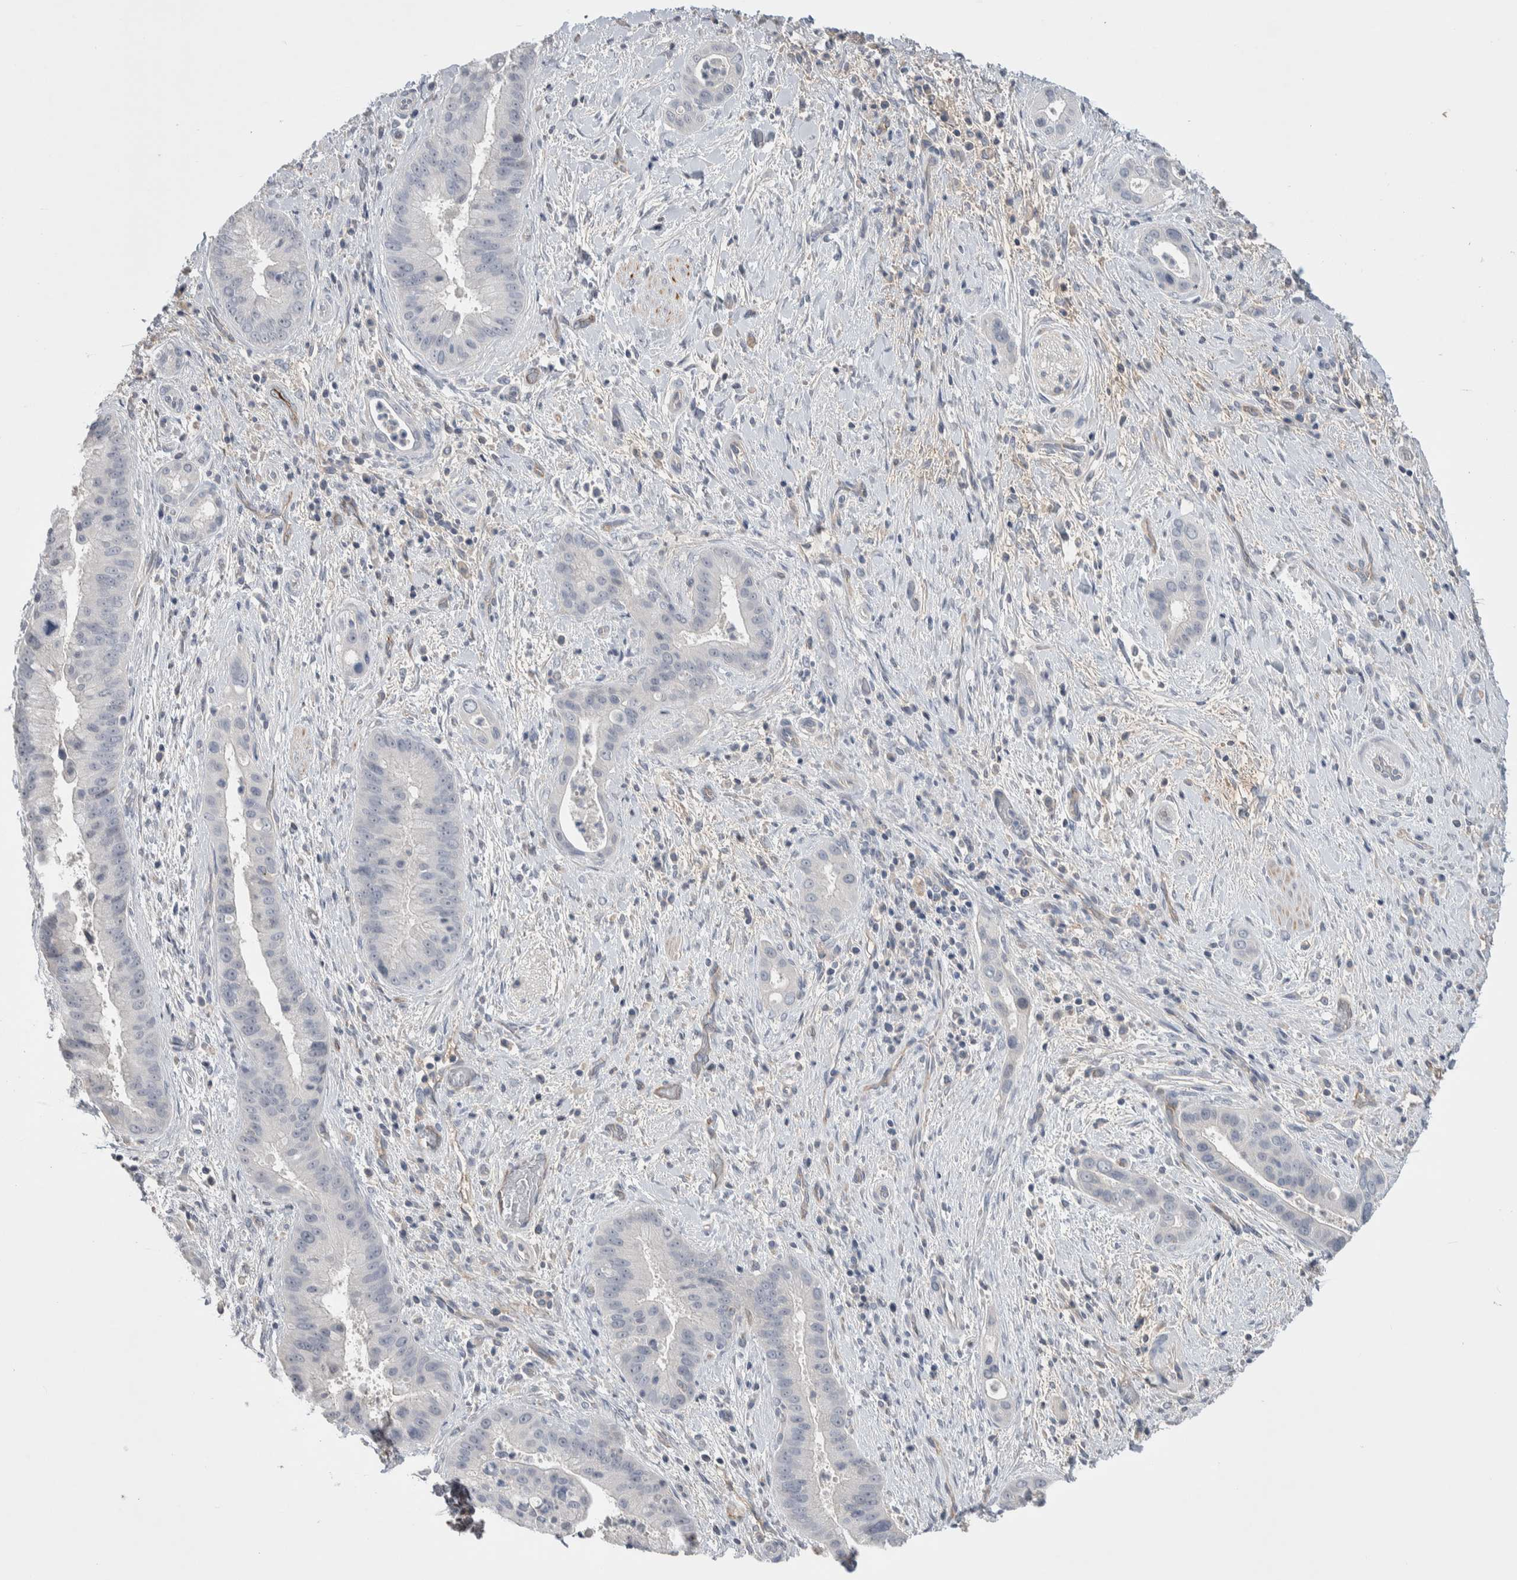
{"staining": {"intensity": "negative", "quantity": "none", "location": "none"}, "tissue": "liver cancer", "cell_type": "Tumor cells", "image_type": "cancer", "snomed": [{"axis": "morphology", "description": "Cholangiocarcinoma"}, {"axis": "topography", "description": "Liver"}], "caption": "High magnification brightfield microscopy of cholangiocarcinoma (liver) stained with DAB (3,3'-diaminobenzidine) (brown) and counterstained with hematoxylin (blue): tumor cells show no significant staining.", "gene": "CEP131", "patient": {"sex": "female", "age": 54}}